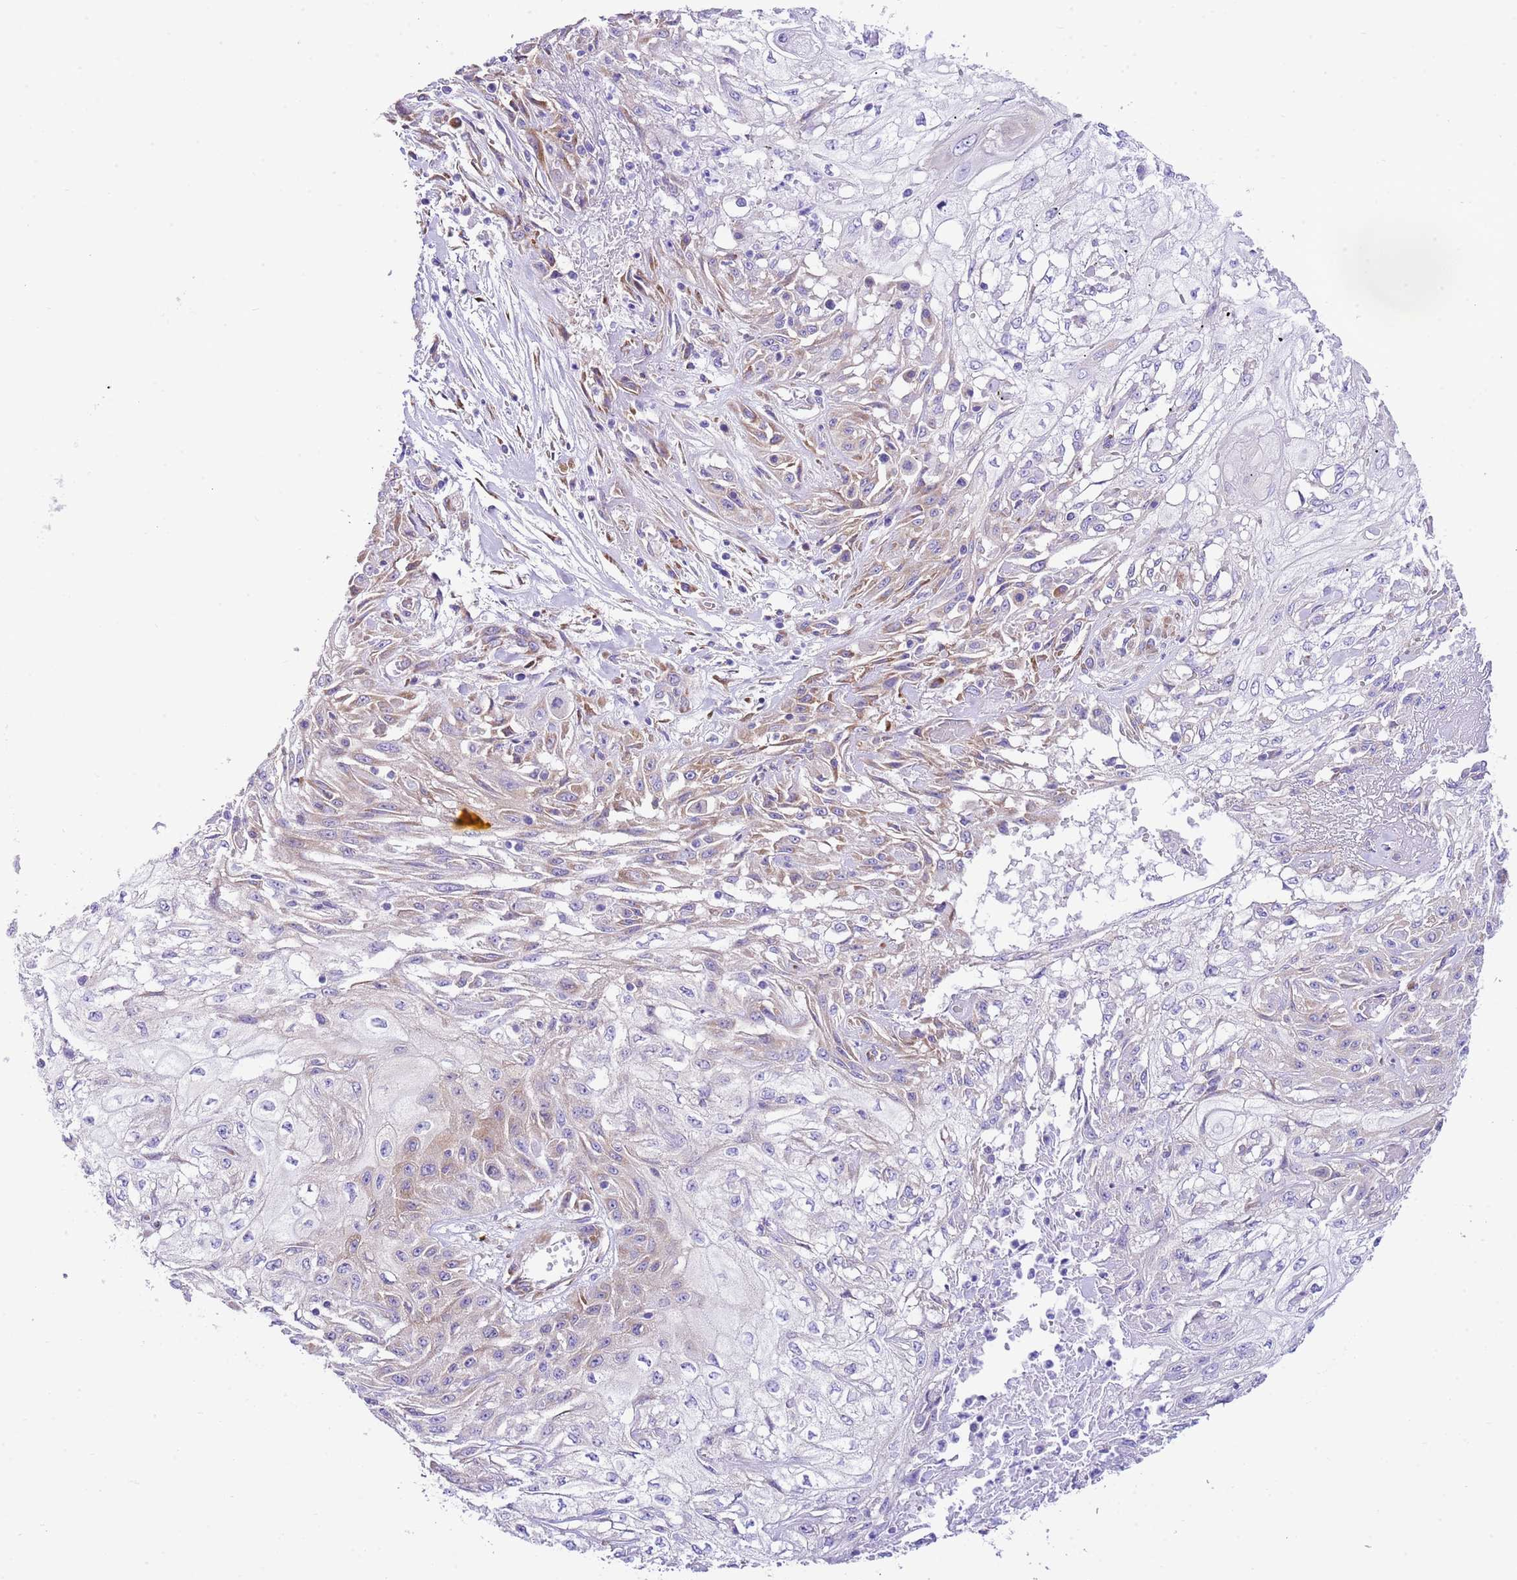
{"staining": {"intensity": "weak", "quantity": "<25%", "location": "cytoplasmic/membranous"}, "tissue": "skin cancer", "cell_type": "Tumor cells", "image_type": "cancer", "snomed": [{"axis": "morphology", "description": "Squamous cell carcinoma, NOS"}, {"axis": "morphology", "description": "Squamous cell carcinoma, metastatic, NOS"}, {"axis": "topography", "description": "Skin"}, {"axis": "topography", "description": "Lymph node"}], "caption": "Tumor cells are negative for protein expression in human skin metastatic squamous cell carcinoma.", "gene": "RPS10", "patient": {"sex": "male", "age": 75}}